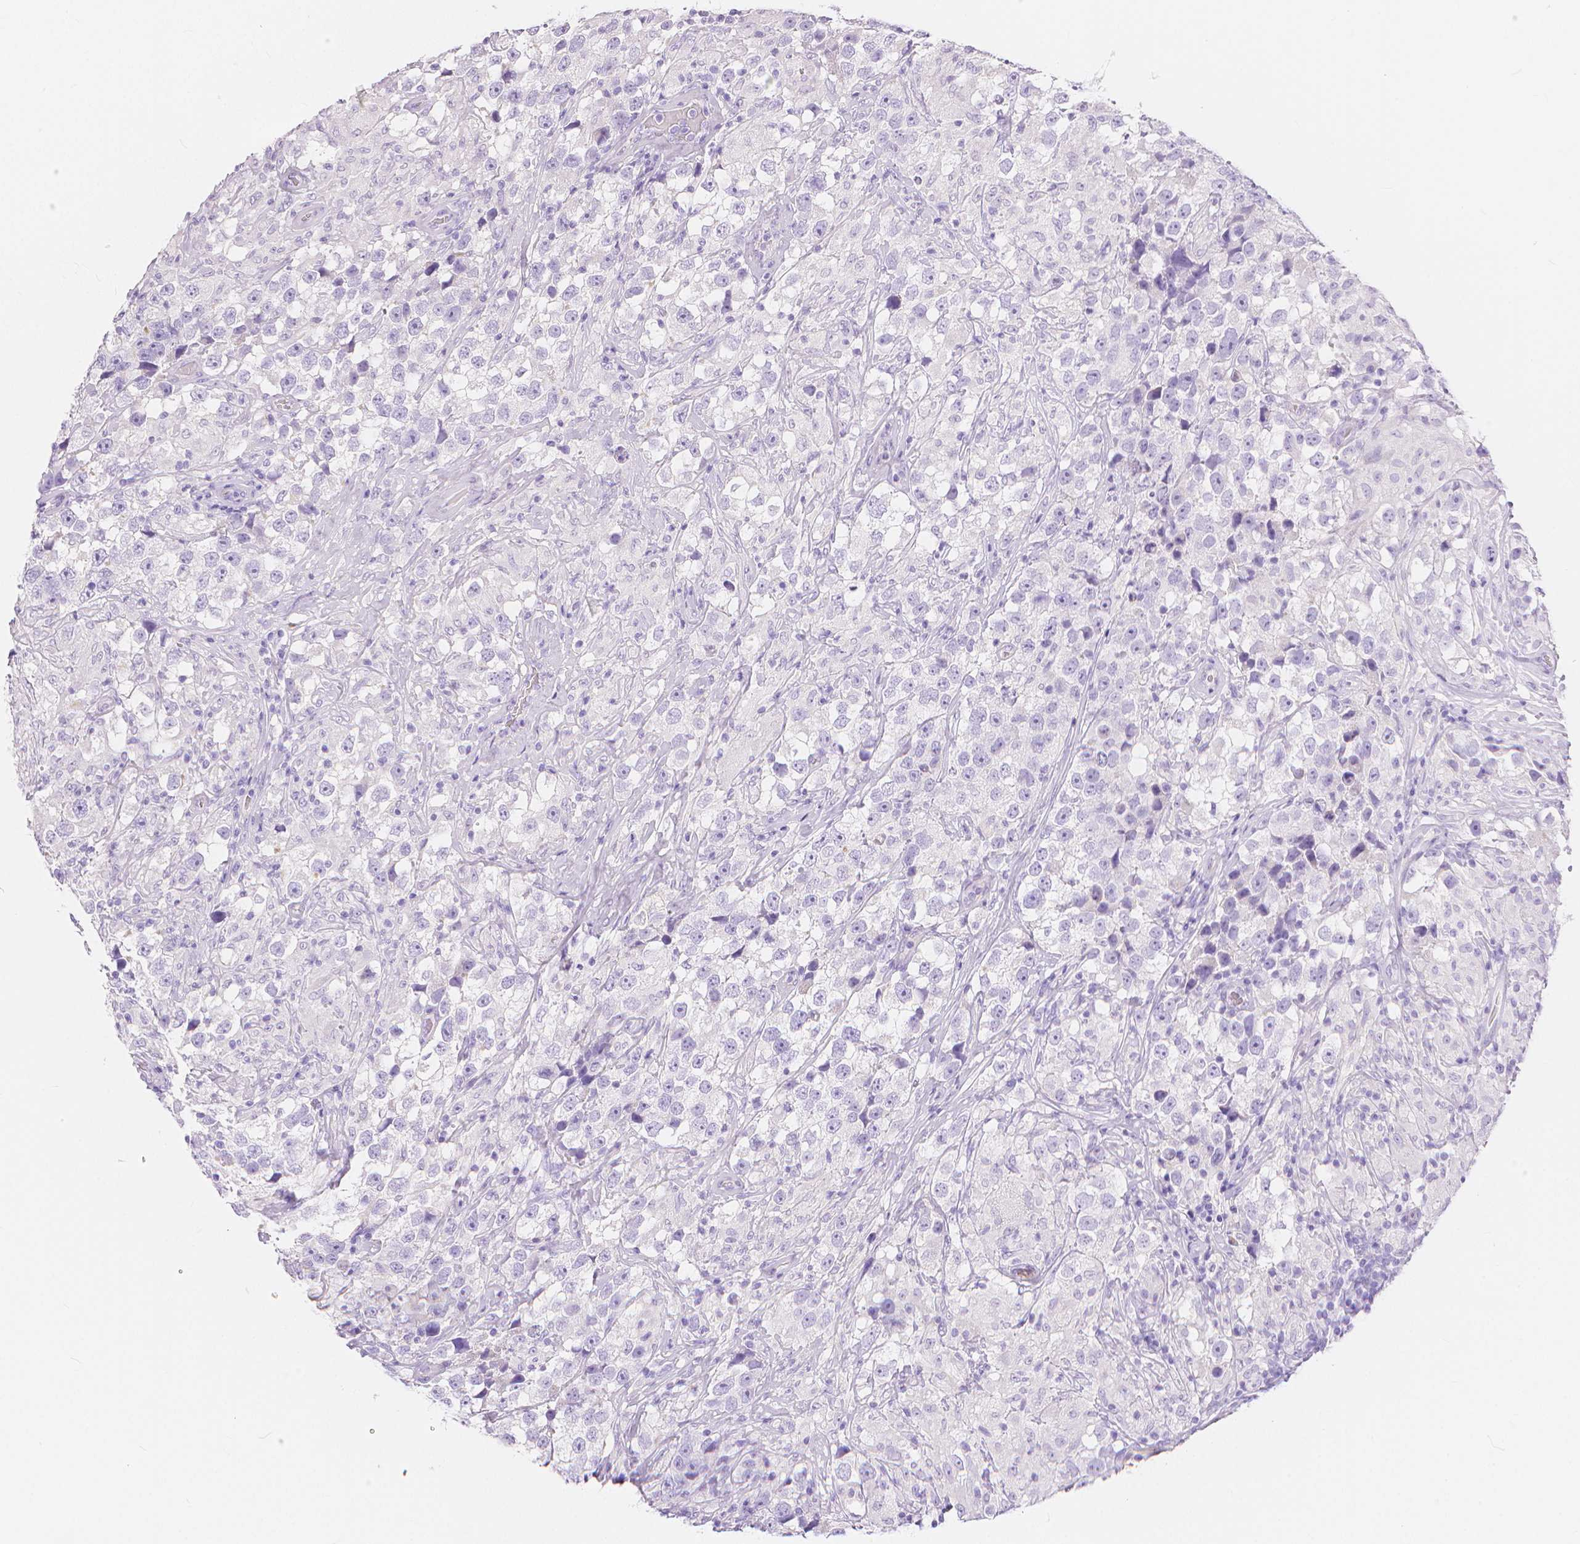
{"staining": {"intensity": "negative", "quantity": "none", "location": "none"}, "tissue": "testis cancer", "cell_type": "Tumor cells", "image_type": "cancer", "snomed": [{"axis": "morphology", "description": "Seminoma, NOS"}, {"axis": "topography", "description": "Testis"}], "caption": "This is an immunohistochemistry micrograph of testis seminoma. There is no staining in tumor cells.", "gene": "SLC27A5", "patient": {"sex": "male", "age": 46}}